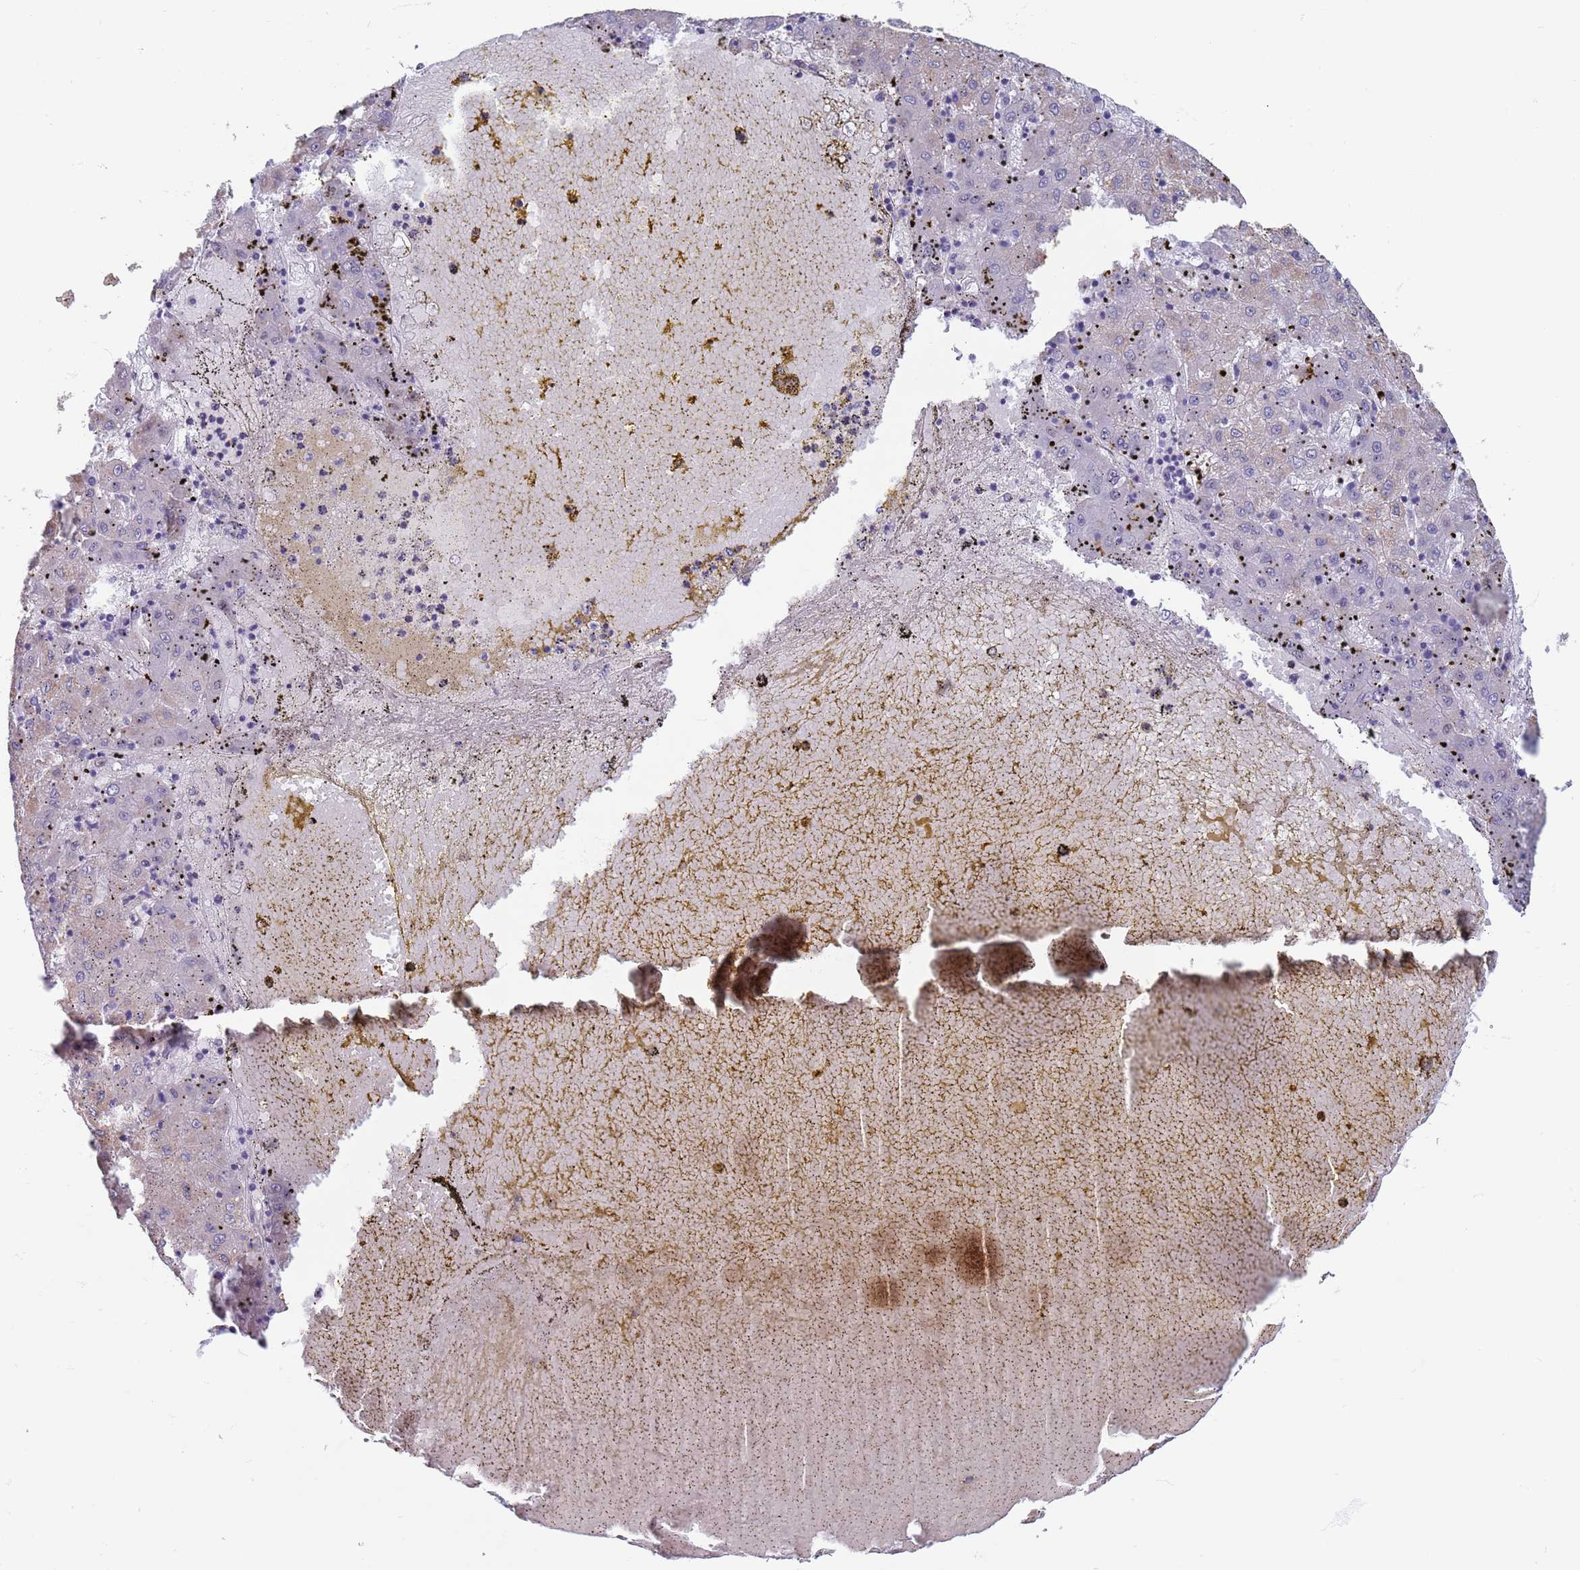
{"staining": {"intensity": "negative", "quantity": "none", "location": "none"}, "tissue": "liver cancer", "cell_type": "Tumor cells", "image_type": "cancer", "snomed": [{"axis": "morphology", "description": "Carcinoma, Hepatocellular, NOS"}, {"axis": "topography", "description": "Liver"}], "caption": "An immunohistochemistry micrograph of liver hepatocellular carcinoma is shown. There is no staining in tumor cells of liver hepatocellular carcinoma.", "gene": "SAE1", "patient": {"sex": "male", "age": 72}}